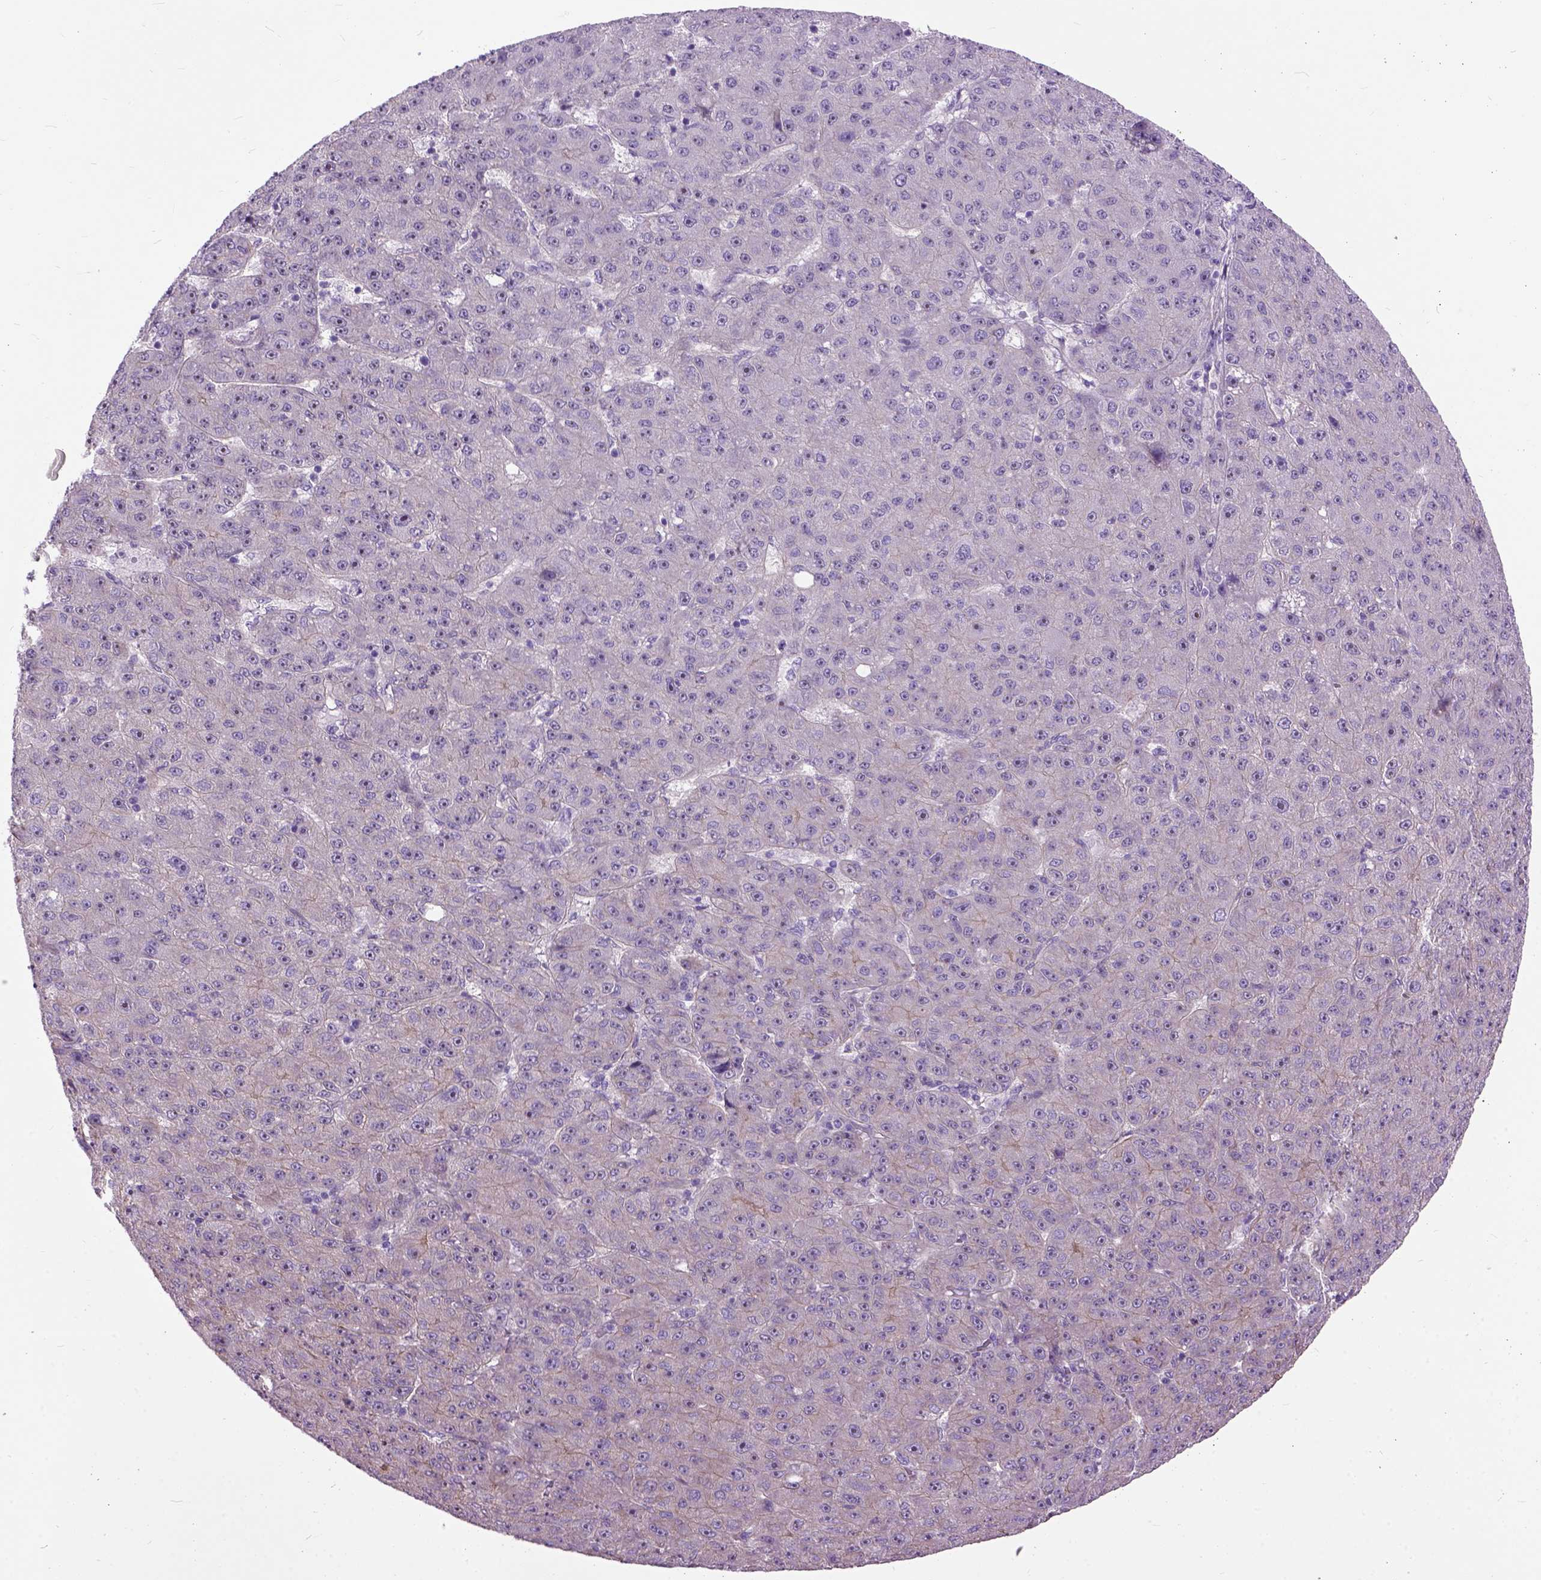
{"staining": {"intensity": "weak", "quantity": "25%-75%", "location": "cytoplasmic/membranous"}, "tissue": "liver cancer", "cell_type": "Tumor cells", "image_type": "cancer", "snomed": [{"axis": "morphology", "description": "Carcinoma, Hepatocellular, NOS"}, {"axis": "topography", "description": "Liver"}], "caption": "Weak cytoplasmic/membranous protein expression is appreciated in approximately 25%-75% of tumor cells in liver cancer. (DAB = brown stain, brightfield microscopy at high magnification).", "gene": "MAPT", "patient": {"sex": "male", "age": 67}}